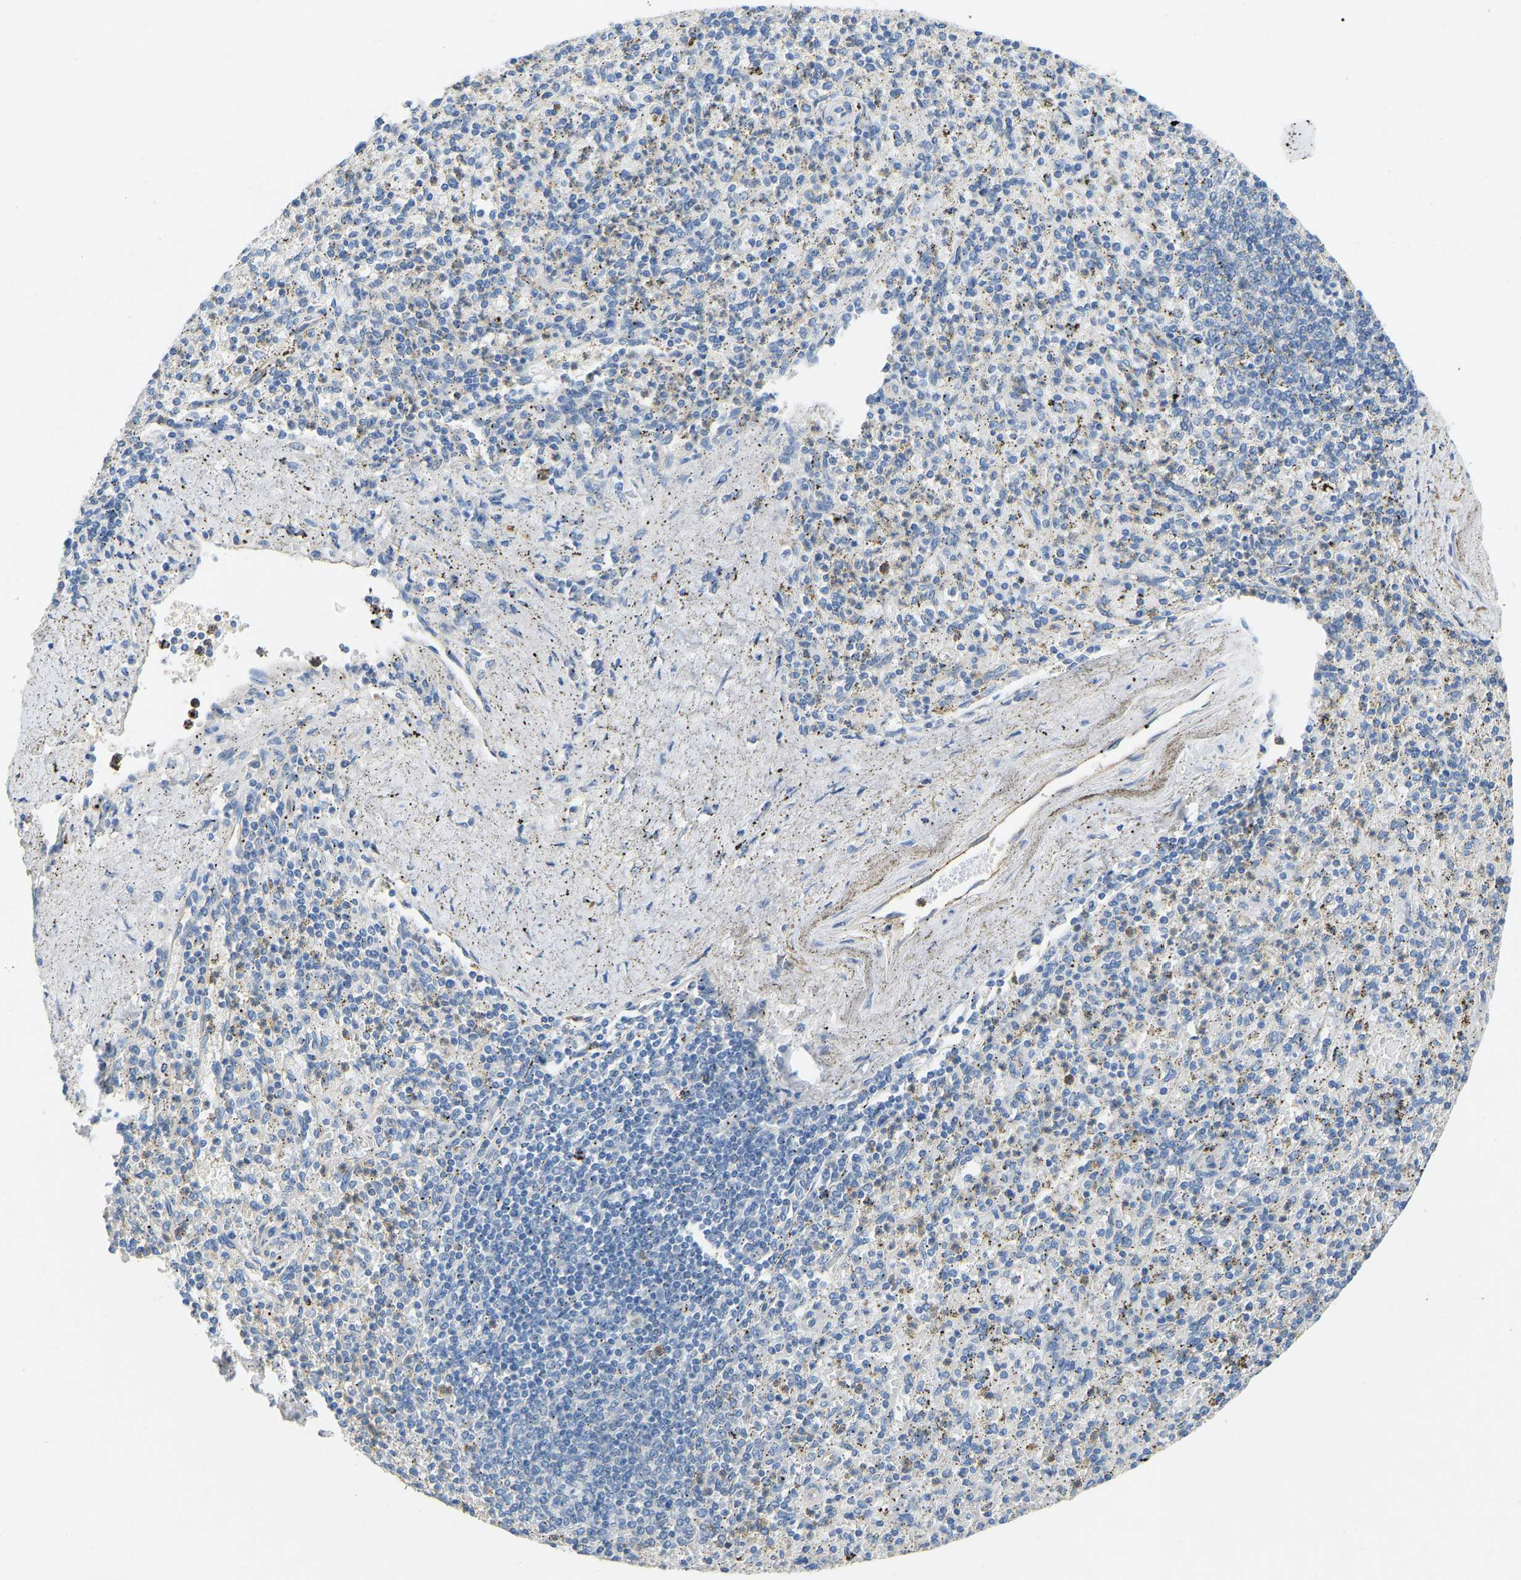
{"staining": {"intensity": "negative", "quantity": "none", "location": "none"}, "tissue": "spleen", "cell_type": "Cells in red pulp", "image_type": "normal", "snomed": [{"axis": "morphology", "description": "Normal tissue, NOS"}, {"axis": "topography", "description": "Spleen"}], "caption": "Immunohistochemistry micrograph of normal spleen stained for a protein (brown), which demonstrates no staining in cells in red pulp.", "gene": "TECTA", "patient": {"sex": "male", "age": 72}}